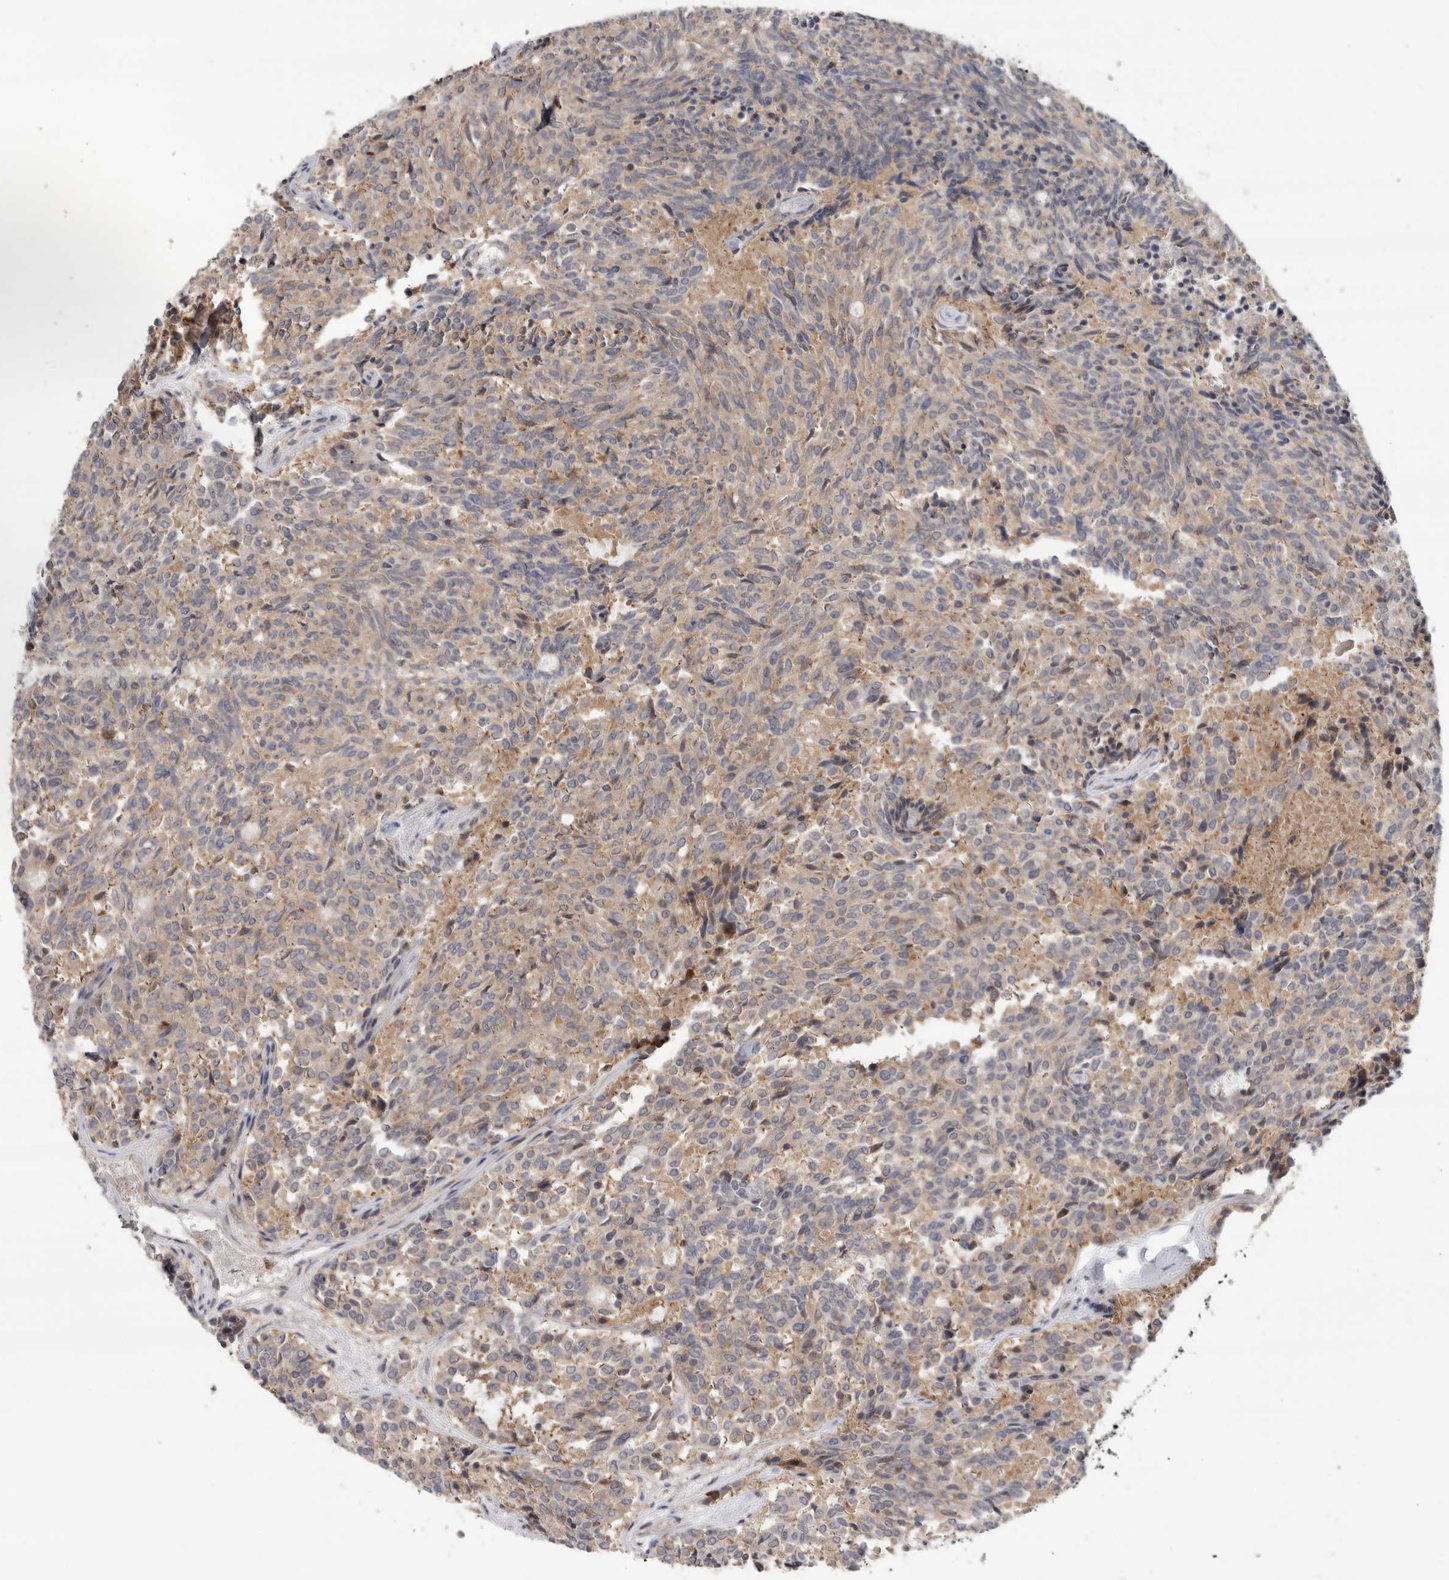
{"staining": {"intensity": "weak", "quantity": "25%-75%", "location": "cytoplasmic/membranous"}, "tissue": "carcinoid", "cell_type": "Tumor cells", "image_type": "cancer", "snomed": [{"axis": "morphology", "description": "Carcinoid, malignant, NOS"}, {"axis": "topography", "description": "Pancreas"}], "caption": "Malignant carcinoid stained for a protein shows weak cytoplasmic/membranous positivity in tumor cells.", "gene": "KLK5", "patient": {"sex": "female", "age": 54}}